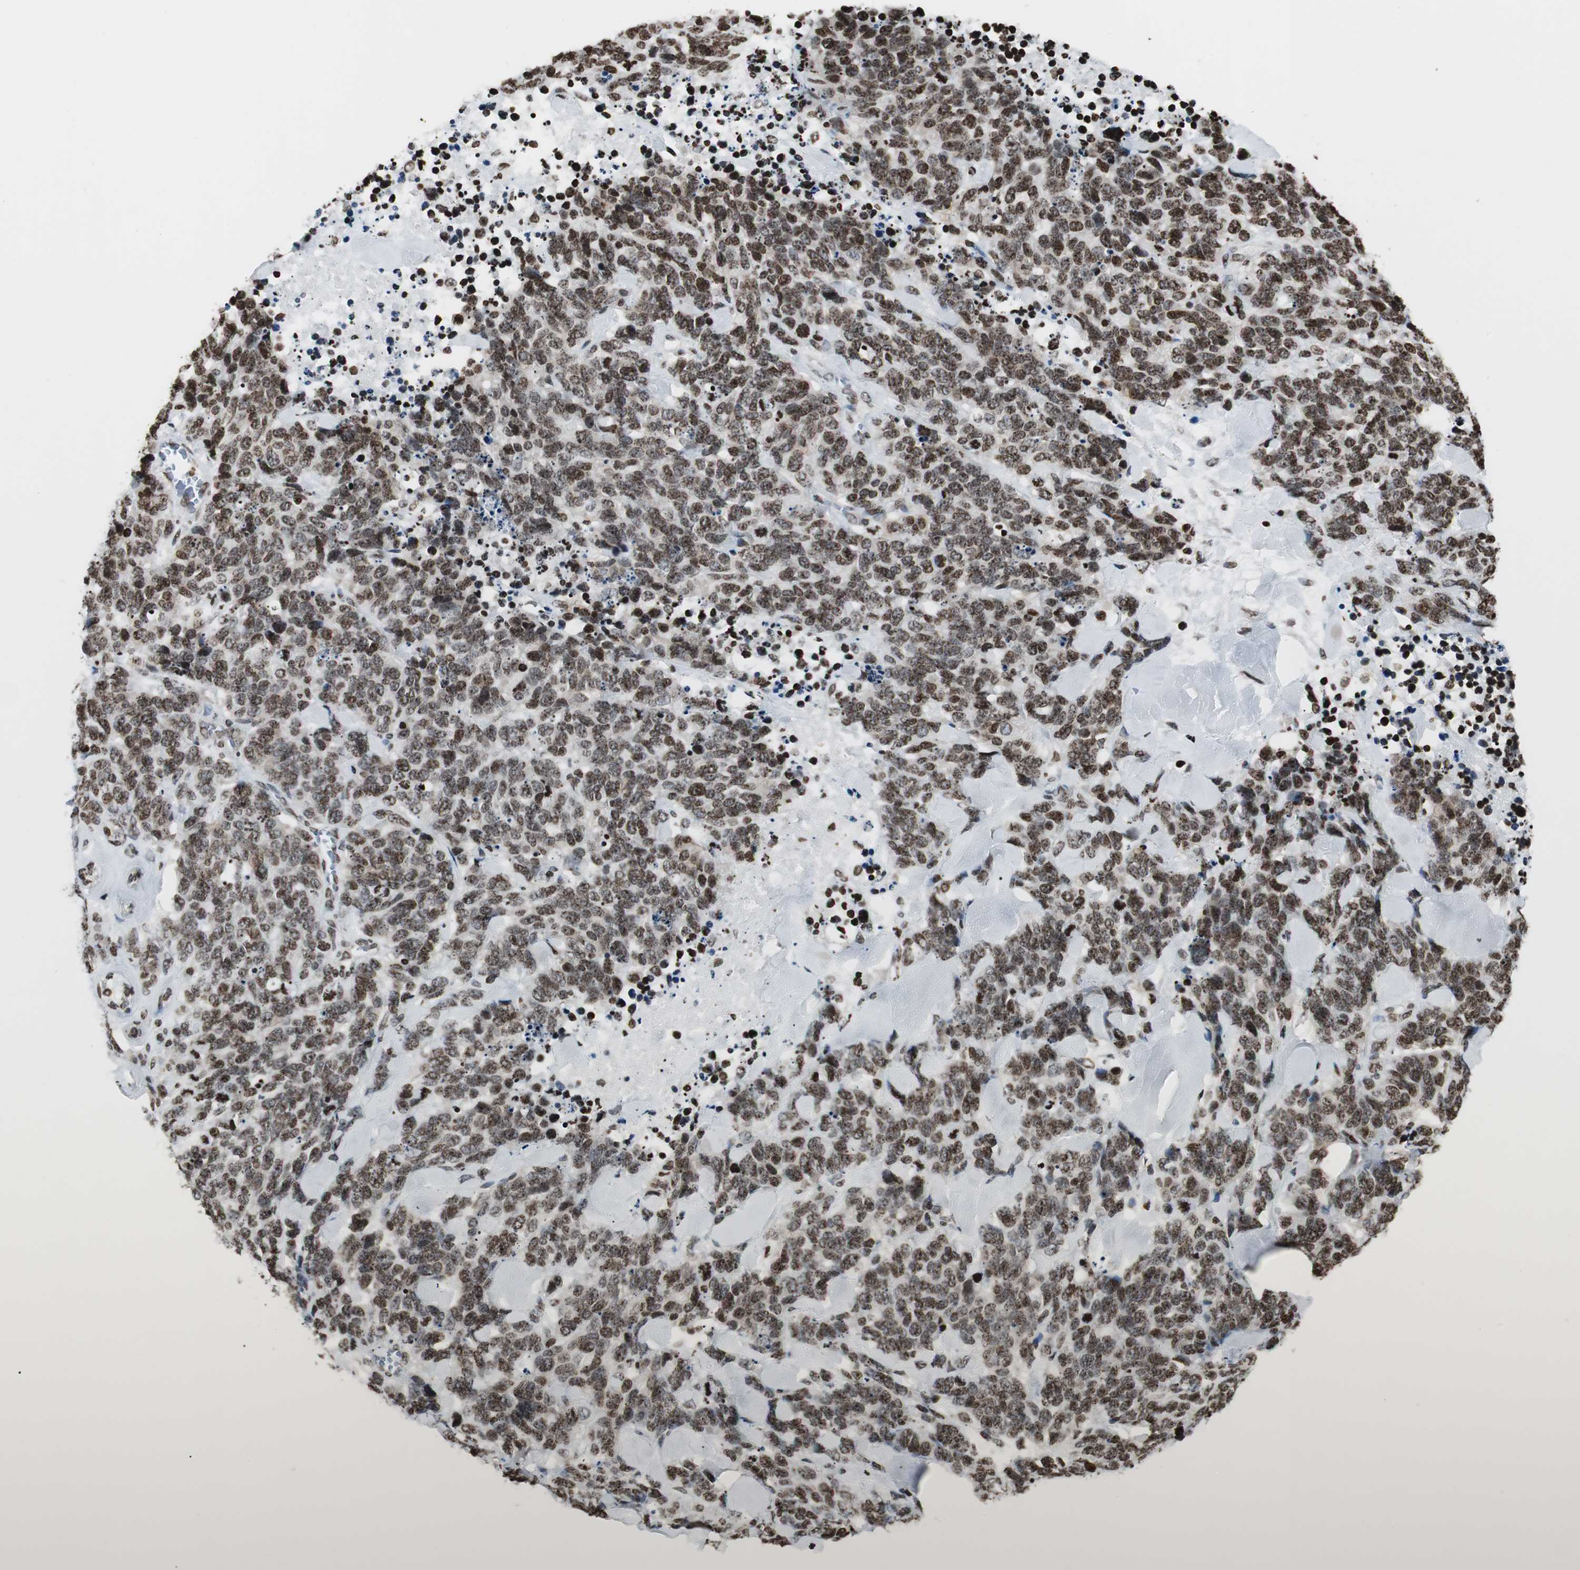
{"staining": {"intensity": "strong", "quantity": ">75%", "location": "nuclear"}, "tissue": "lung cancer", "cell_type": "Tumor cells", "image_type": "cancer", "snomed": [{"axis": "morphology", "description": "Neoplasm, malignant, NOS"}, {"axis": "topography", "description": "Lung"}], "caption": "Human malignant neoplasm (lung) stained with a brown dye demonstrates strong nuclear positive positivity in approximately >75% of tumor cells.", "gene": "PAXIP1", "patient": {"sex": "female", "age": 58}}